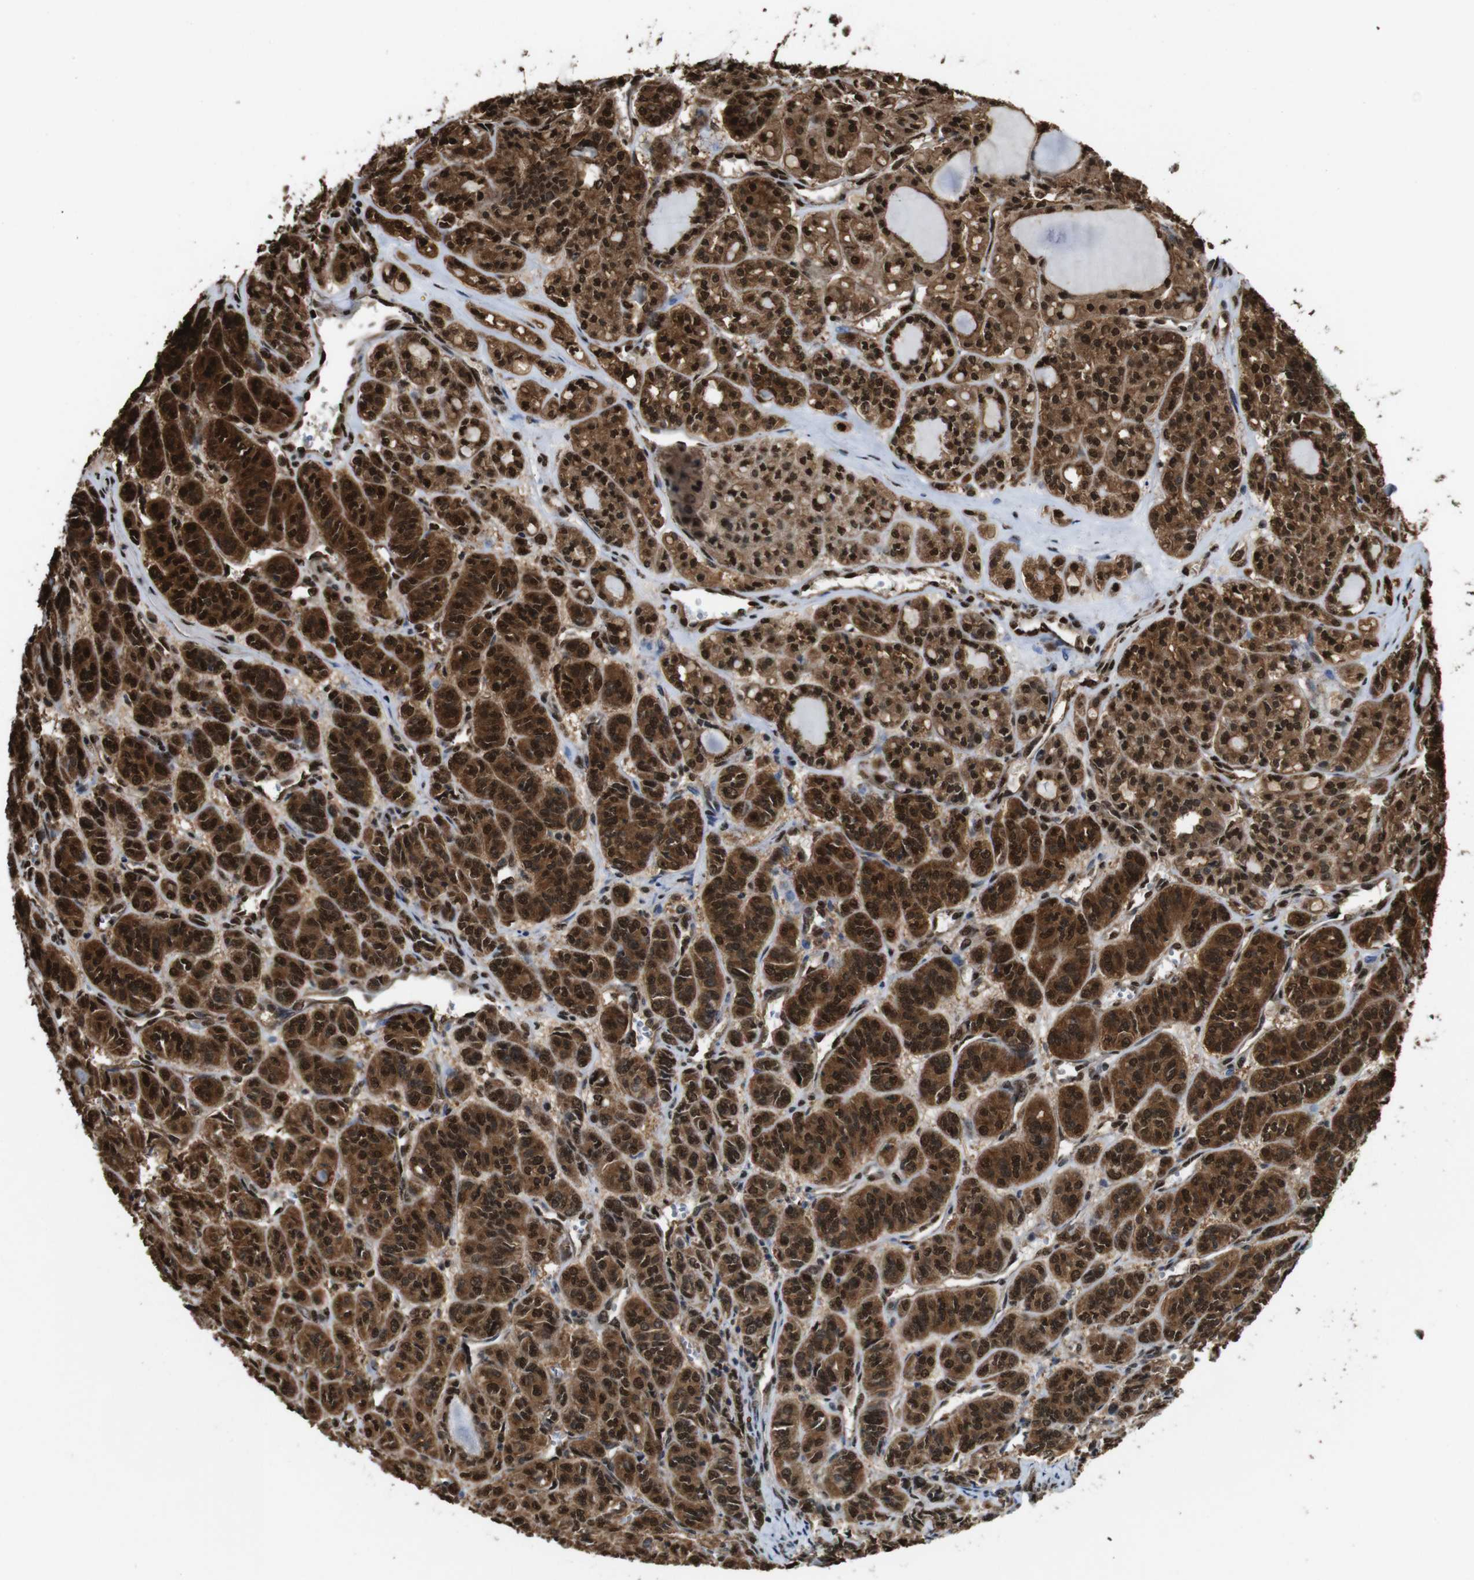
{"staining": {"intensity": "strong", "quantity": ">75%", "location": "cytoplasmic/membranous,nuclear"}, "tissue": "thyroid cancer", "cell_type": "Tumor cells", "image_type": "cancer", "snomed": [{"axis": "morphology", "description": "Follicular adenoma carcinoma, NOS"}, {"axis": "topography", "description": "Thyroid gland"}], "caption": "High-power microscopy captured an IHC histopathology image of follicular adenoma carcinoma (thyroid), revealing strong cytoplasmic/membranous and nuclear staining in approximately >75% of tumor cells. The protein of interest is stained brown, and the nuclei are stained in blue (DAB (3,3'-diaminobenzidine) IHC with brightfield microscopy, high magnification).", "gene": "VCP", "patient": {"sex": "female", "age": 71}}